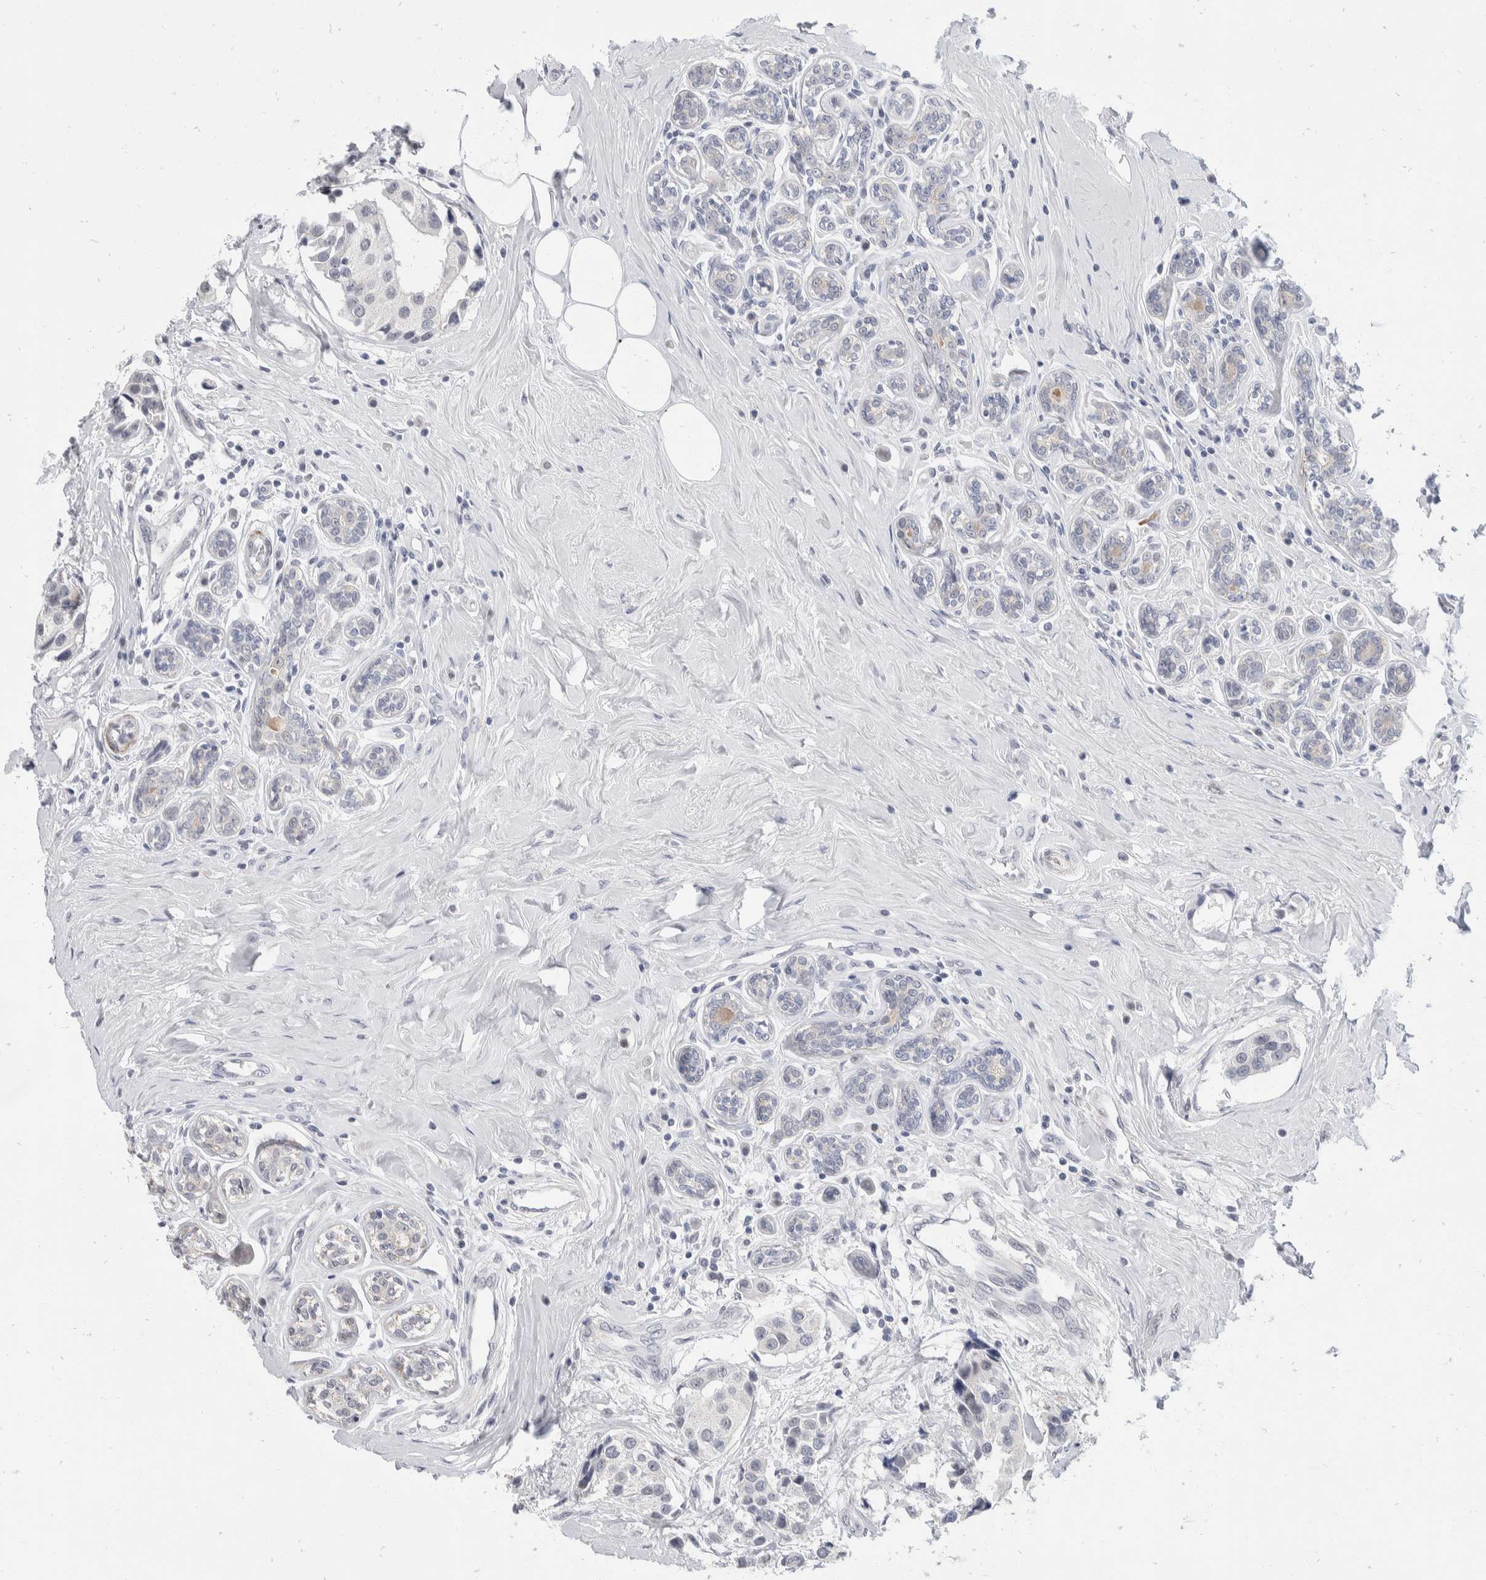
{"staining": {"intensity": "negative", "quantity": "none", "location": "none"}, "tissue": "breast cancer", "cell_type": "Tumor cells", "image_type": "cancer", "snomed": [{"axis": "morphology", "description": "Normal tissue, NOS"}, {"axis": "morphology", "description": "Duct carcinoma"}, {"axis": "topography", "description": "Breast"}], "caption": "A photomicrograph of intraductal carcinoma (breast) stained for a protein reveals no brown staining in tumor cells.", "gene": "CATSPERD", "patient": {"sex": "female", "age": 39}}